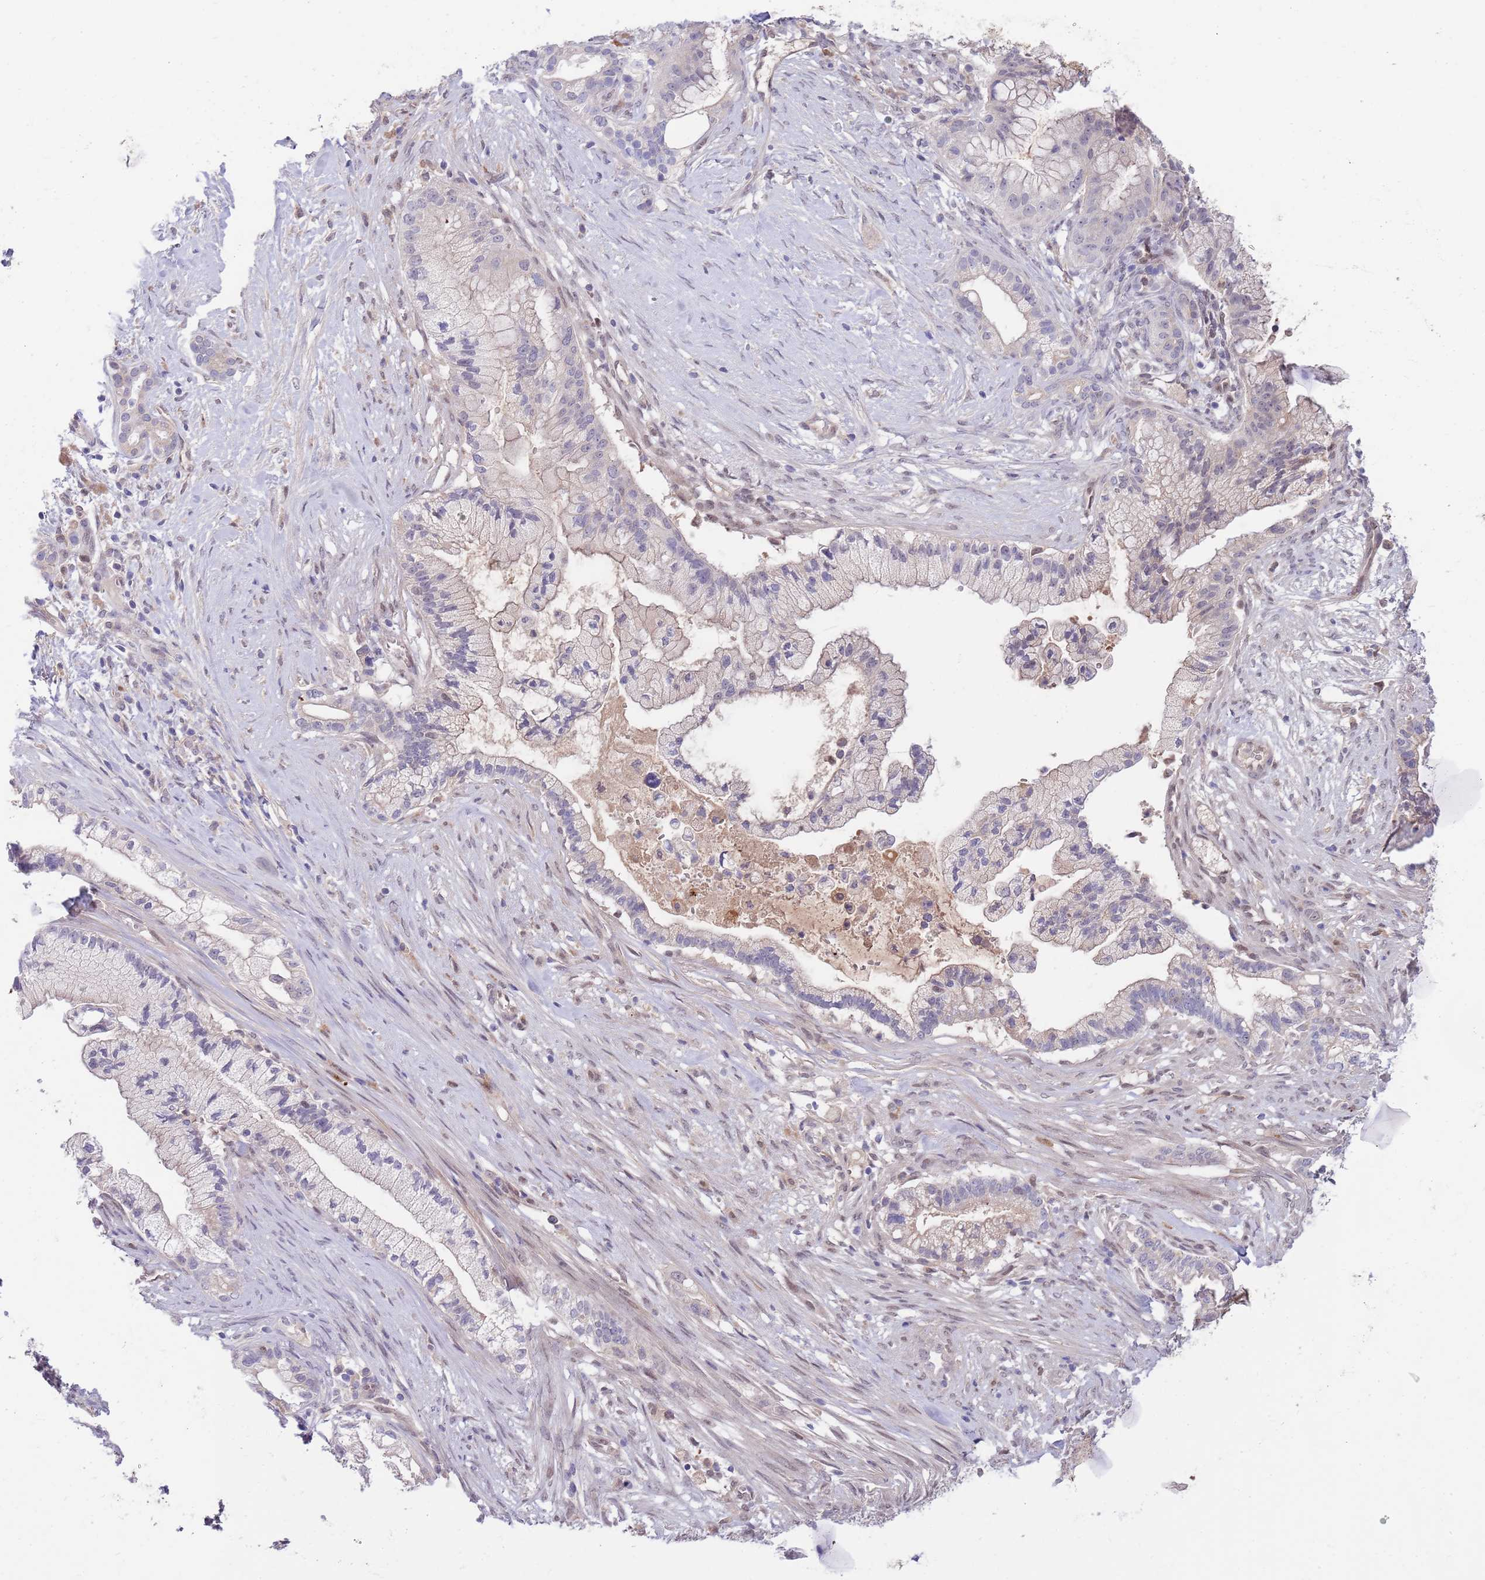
{"staining": {"intensity": "negative", "quantity": "none", "location": "none"}, "tissue": "pancreatic cancer", "cell_type": "Tumor cells", "image_type": "cancer", "snomed": [{"axis": "morphology", "description": "Adenocarcinoma, NOS"}, {"axis": "topography", "description": "Pancreas"}], "caption": "This is an immunohistochemistry (IHC) histopathology image of pancreatic cancer (adenocarcinoma). There is no expression in tumor cells.", "gene": "NLRP6", "patient": {"sex": "male", "age": 44}}